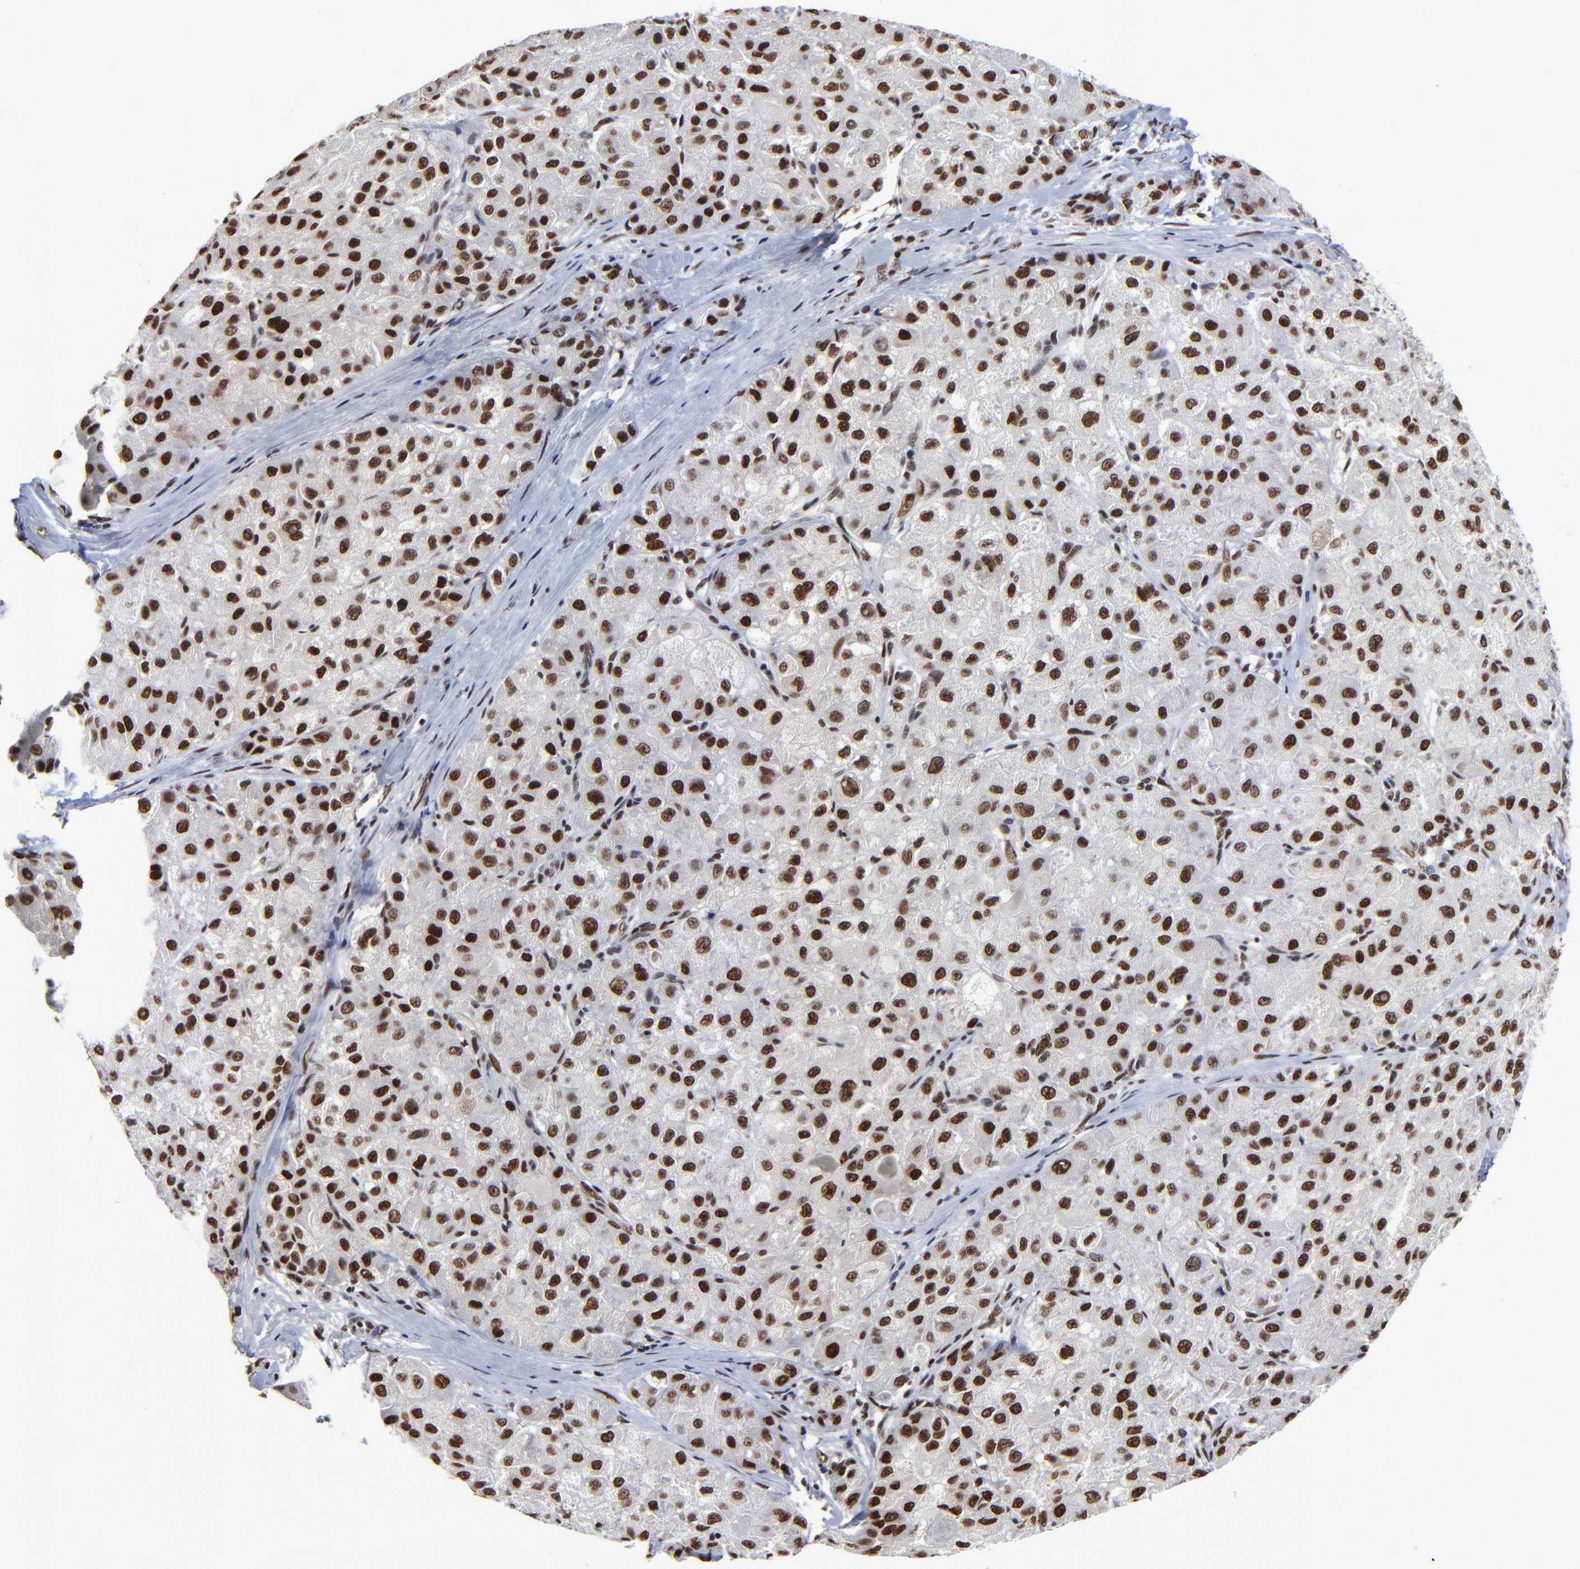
{"staining": {"intensity": "strong", "quantity": ">75%", "location": "nuclear"}, "tissue": "liver cancer", "cell_type": "Tumor cells", "image_type": "cancer", "snomed": [{"axis": "morphology", "description": "Carcinoma, Hepatocellular, NOS"}, {"axis": "topography", "description": "Liver"}], "caption": "Protein expression by immunohistochemistry (IHC) exhibits strong nuclear positivity in about >75% of tumor cells in liver cancer (hepatocellular carcinoma). Using DAB (brown) and hematoxylin (blue) stains, captured at high magnification using brightfield microscopy.", "gene": "ZMYM3", "patient": {"sex": "male", "age": 80}}